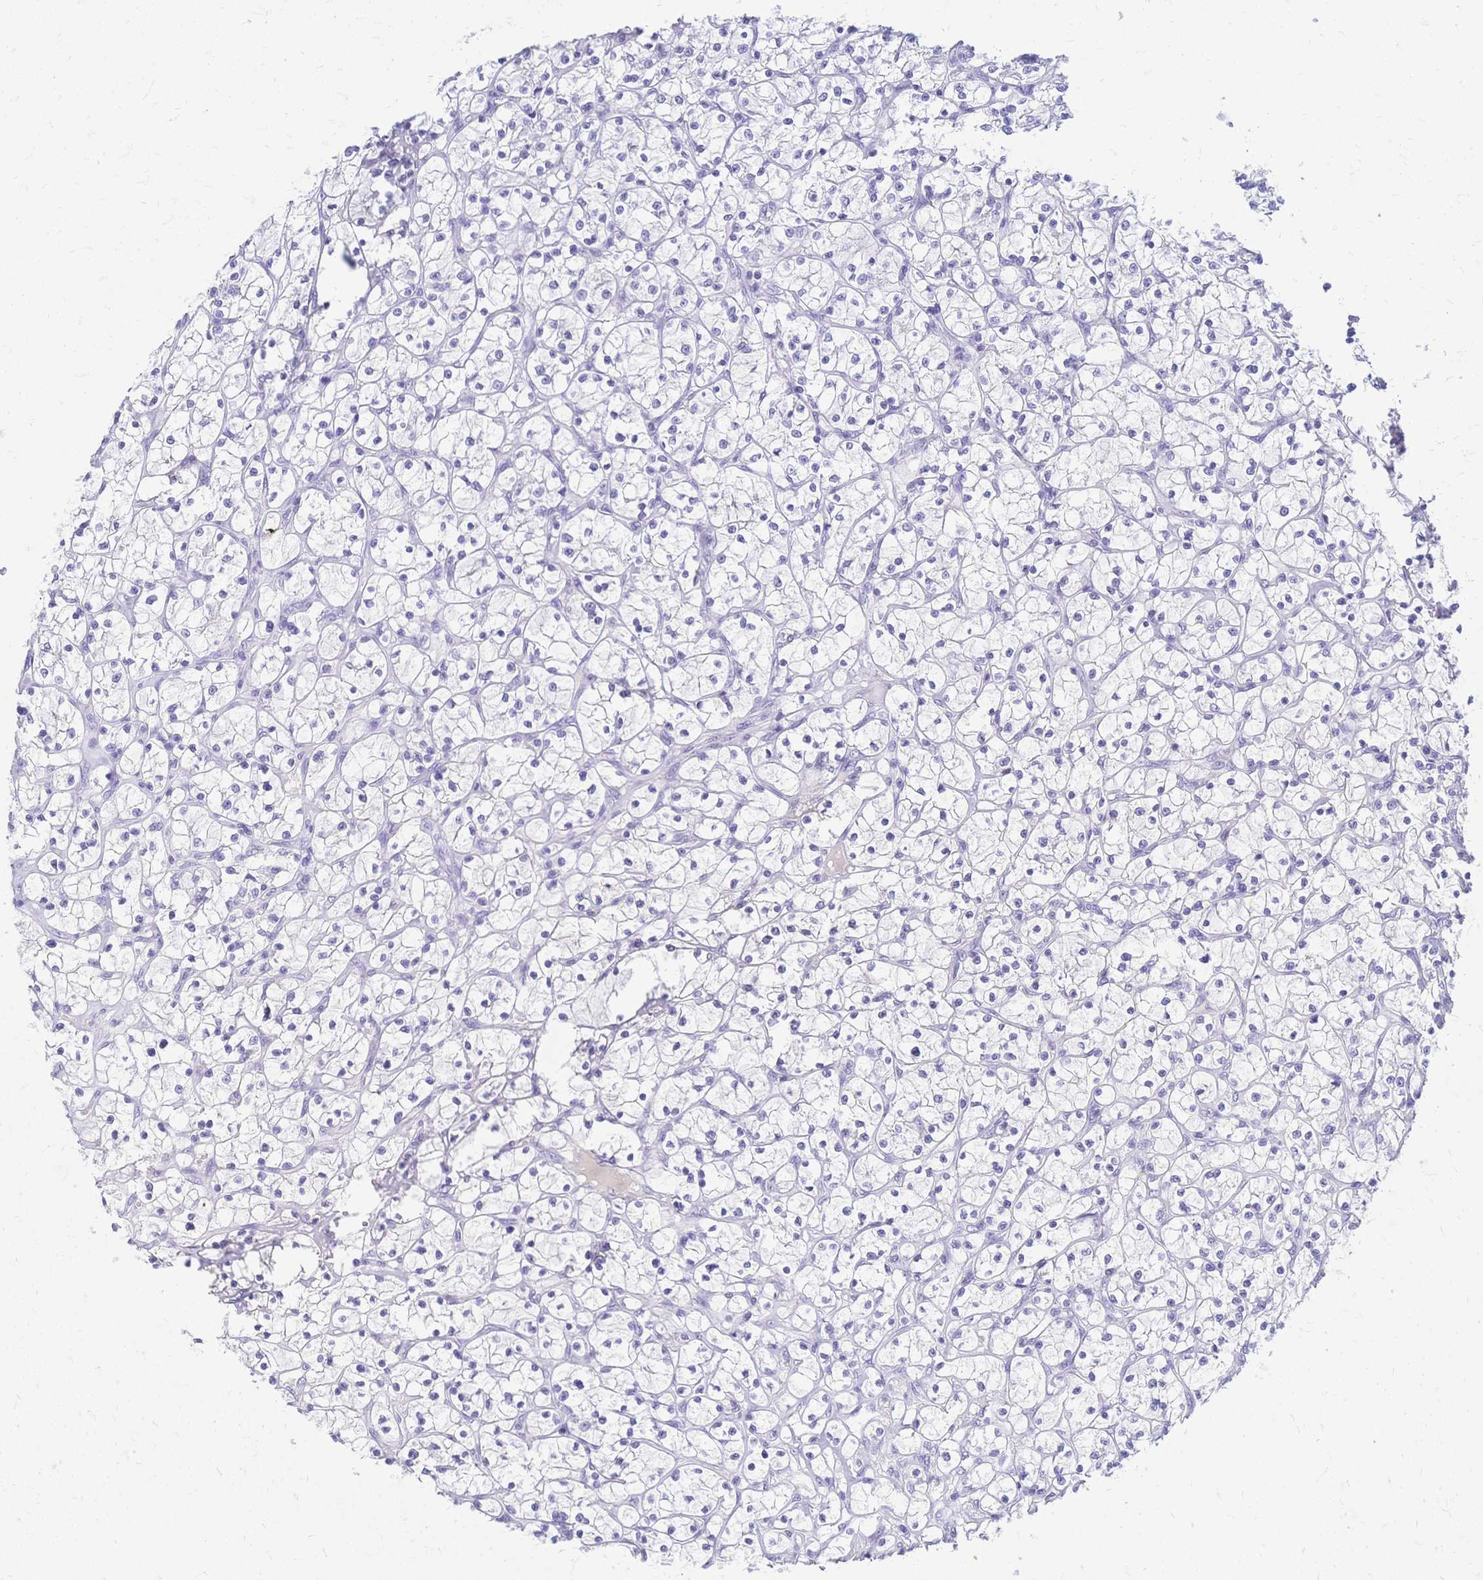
{"staining": {"intensity": "negative", "quantity": "none", "location": "none"}, "tissue": "renal cancer", "cell_type": "Tumor cells", "image_type": "cancer", "snomed": [{"axis": "morphology", "description": "Adenocarcinoma, NOS"}, {"axis": "topography", "description": "Kidney"}], "caption": "High magnification brightfield microscopy of adenocarcinoma (renal) stained with DAB (brown) and counterstained with hematoxylin (blue): tumor cells show no significant staining. (DAB (3,3'-diaminobenzidine) IHC, high magnification).", "gene": "FA2H", "patient": {"sex": "female", "age": 64}}